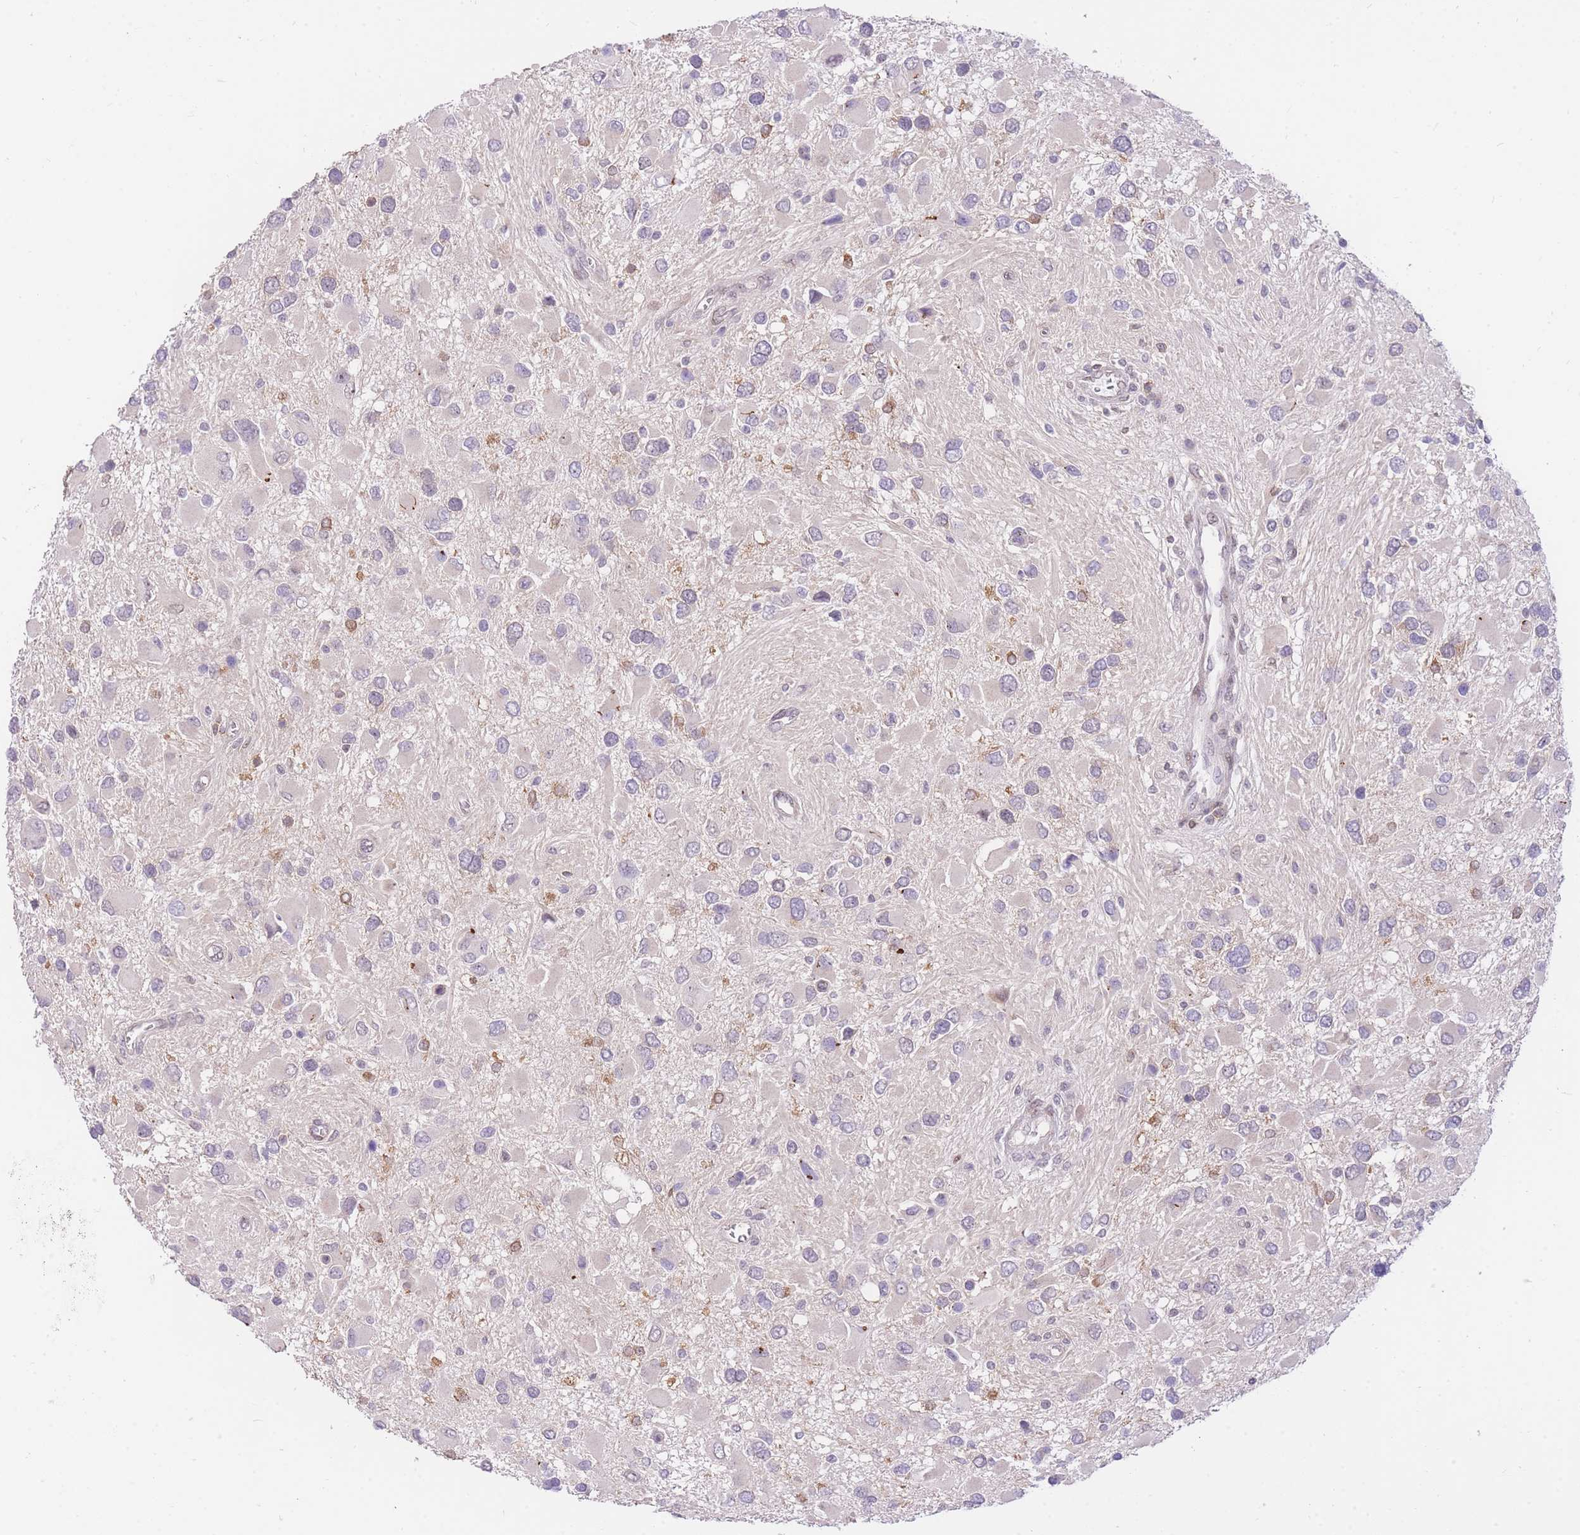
{"staining": {"intensity": "negative", "quantity": "none", "location": "none"}, "tissue": "glioma", "cell_type": "Tumor cells", "image_type": "cancer", "snomed": [{"axis": "morphology", "description": "Glioma, malignant, High grade"}, {"axis": "topography", "description": "Brain"}], "caption": "Micrograph shows no protein expression in tumor cells of malignant glioma (high-grade) tissue. Nuclei are stained in blue.", "gene": "STK39", "patient": {"sex": "male", "age": 53}}